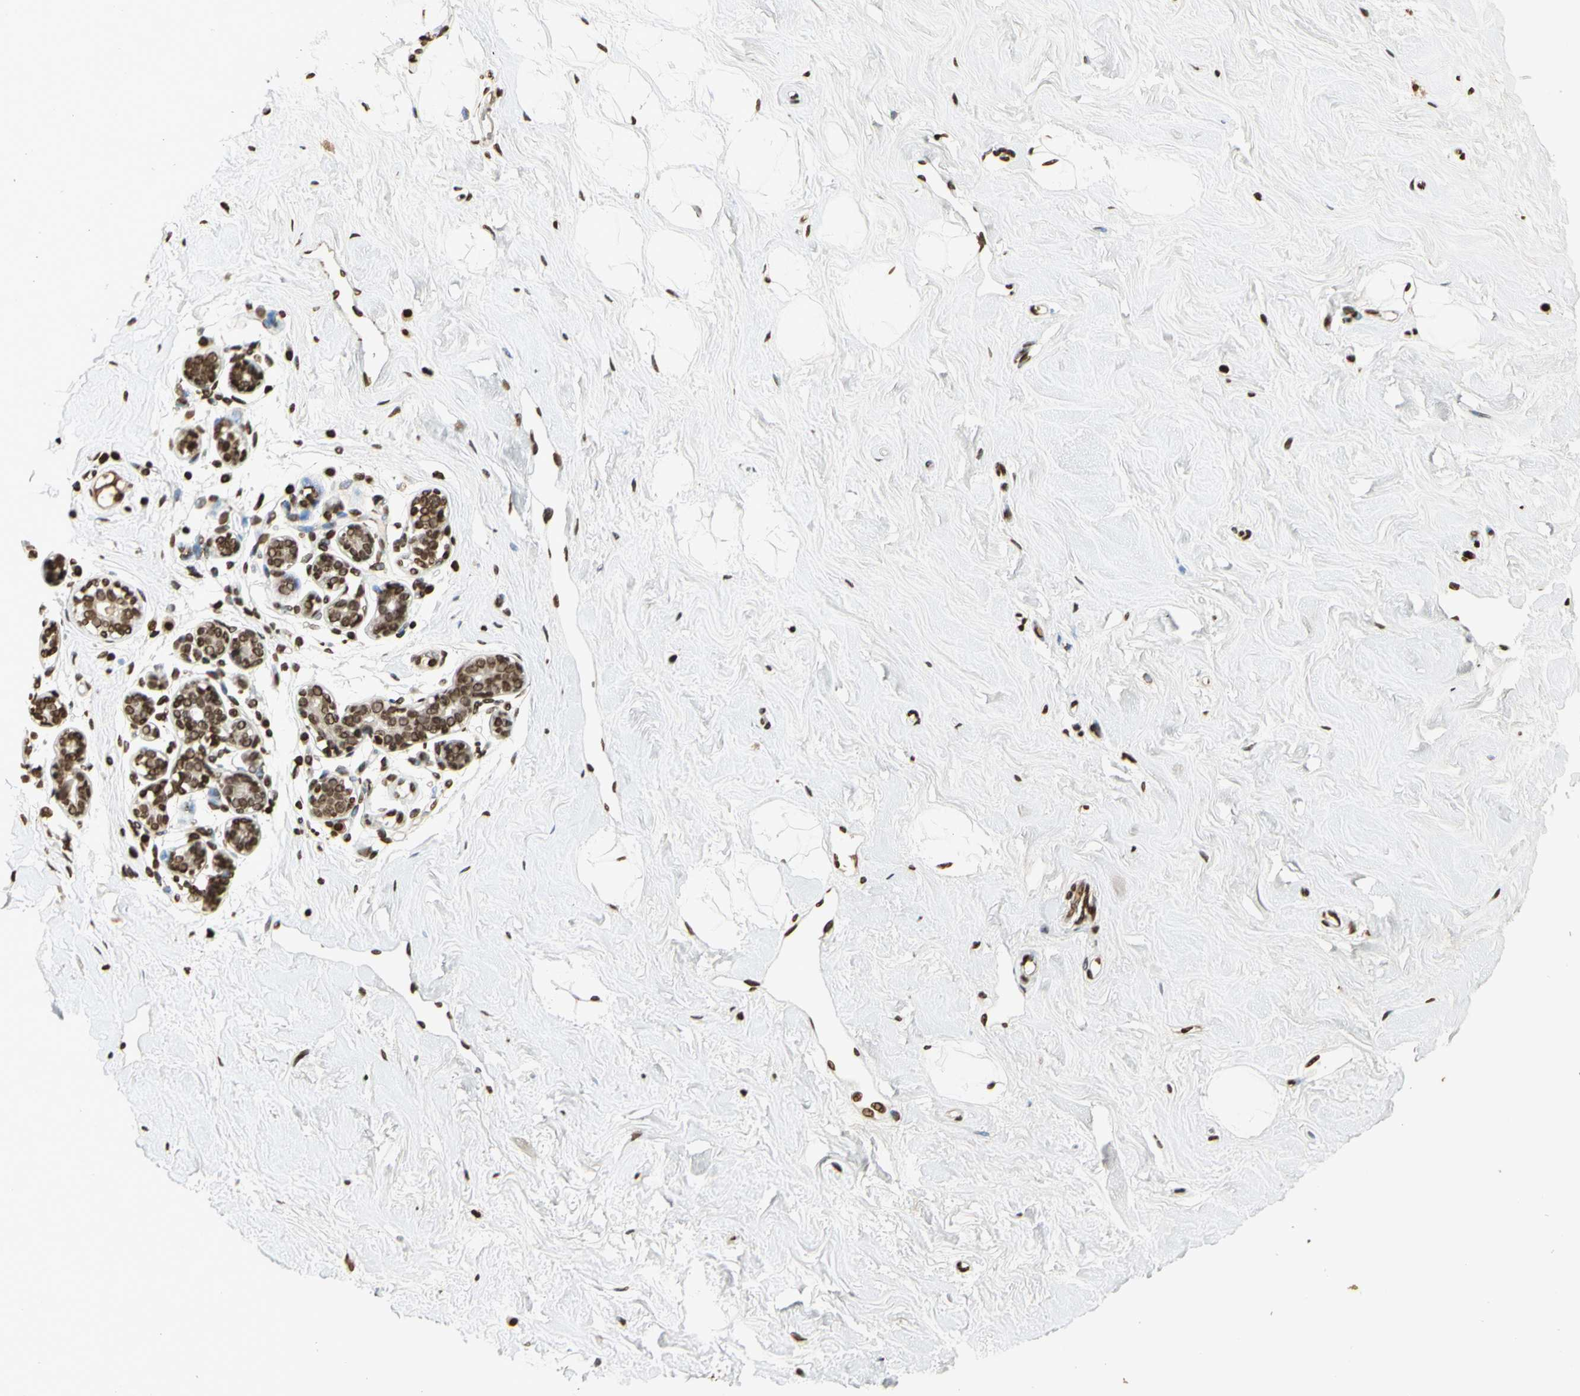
{"staining": {"intensity": "strong", "quantity": ">75%", "location": "nuclear"}, "tissue": "breast", "cell_type": "Adipocytes", "image_type": "normal", "snomed": [{"axis": "morphology", "description": "Normal tissue, NOS"}, {"axis": "topography", "description": "Breast"}], "caption": "IHC (DAB (3,3'-diaminobenzidine)) staining of benign breast displays strong nuclear protein positivity in about >75% of adipocytes. Nuclei are stained in blue.", "gene": "RORA", "patient": {"sex": "female", "age": 23}}